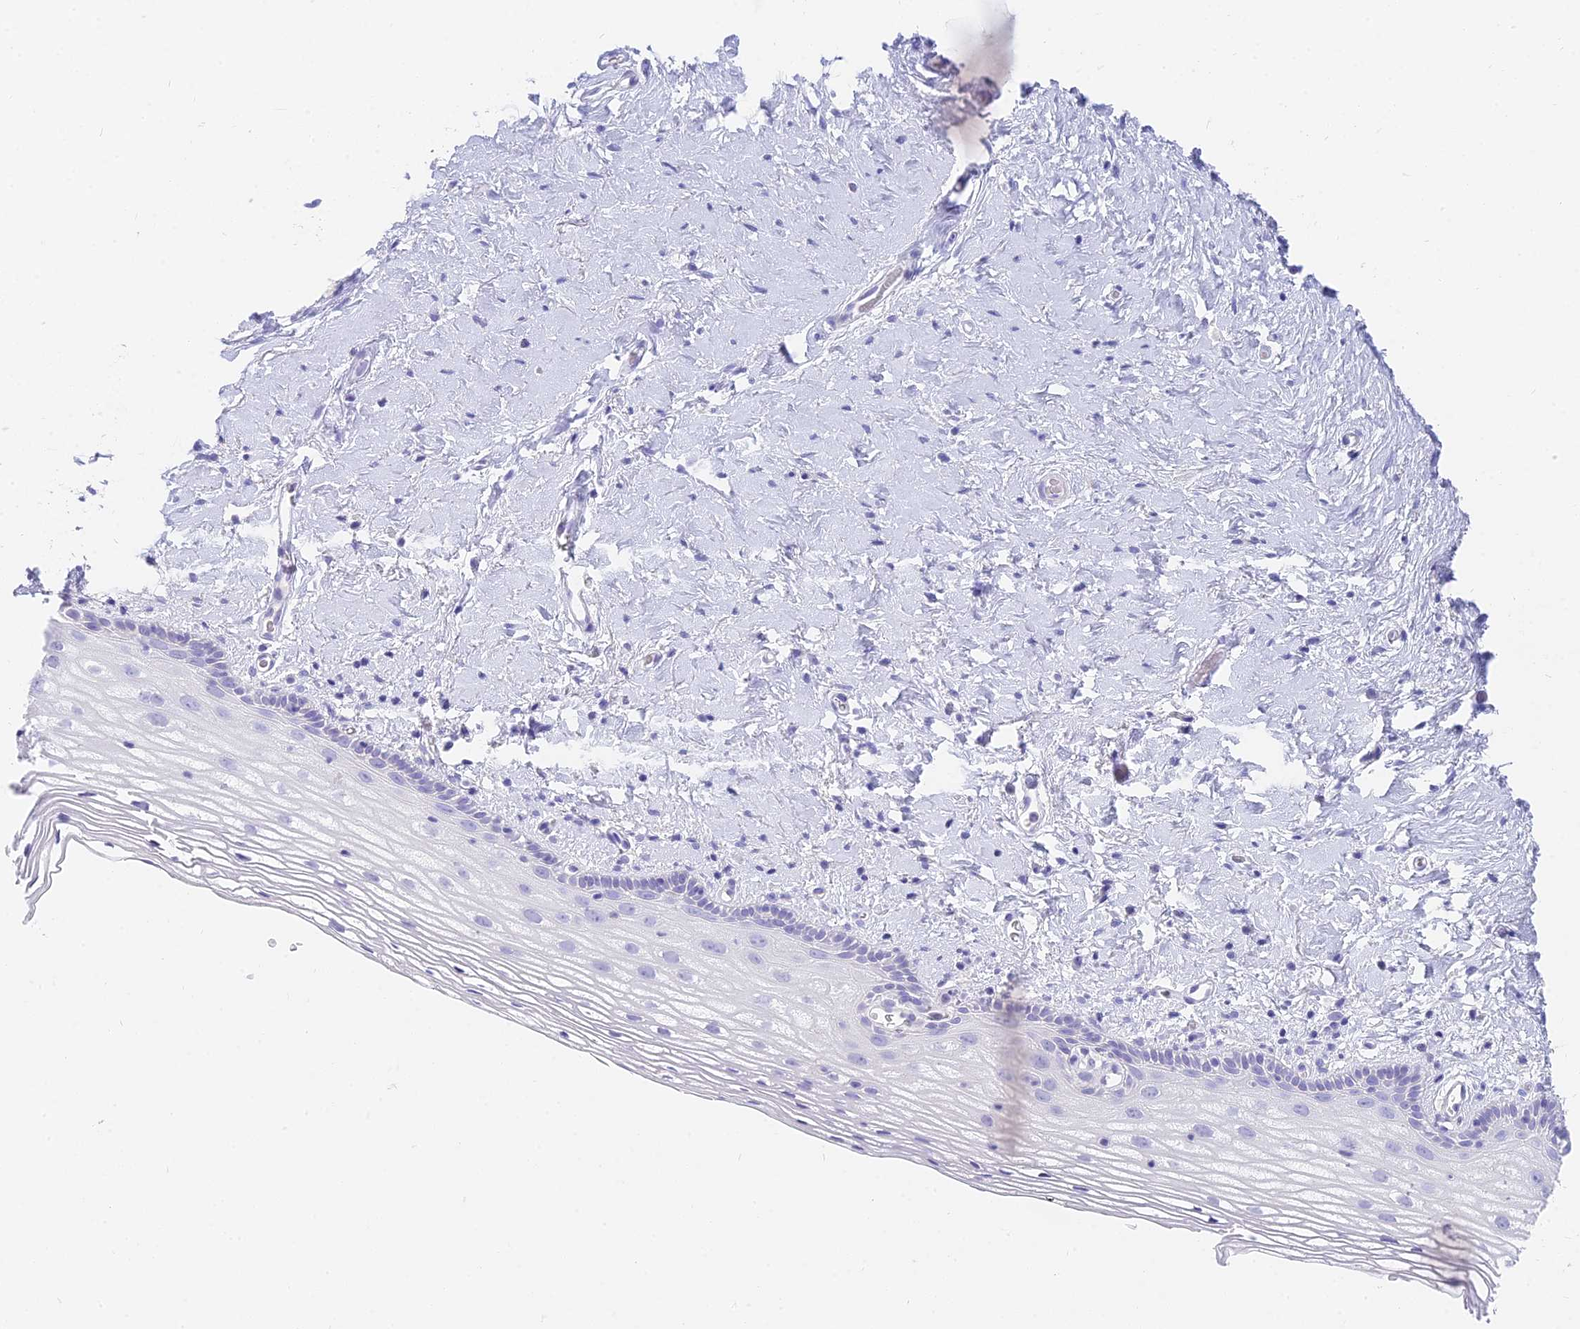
{"staining": {"intensity": "negative", "quantity": "none", "location": "none"}, "tissue": "vagina", "cell_type": "Squamous epithelial cells", "image_type": "normal", "snomed": [{"axis": "morphology", "description": "Normal tissue, NOS"}, {"axis": "morphology", "description": "Adenocarcinoma, NOS"}, {"axis": "topography", "description": "Rectum"}, {"axis": "topography", "description": "Vagina"}], "caption": "IHC micrograph of normal vagina stained for a protein (brown), which demonstrates no staining in squamous epithelial cells. (Brightfield microscopy of DAB (3,3'-diaminobenzidine) IHC at high magnification).", "gene": "SLC36A2", "patient": {"sex": "female", "age": 71}}